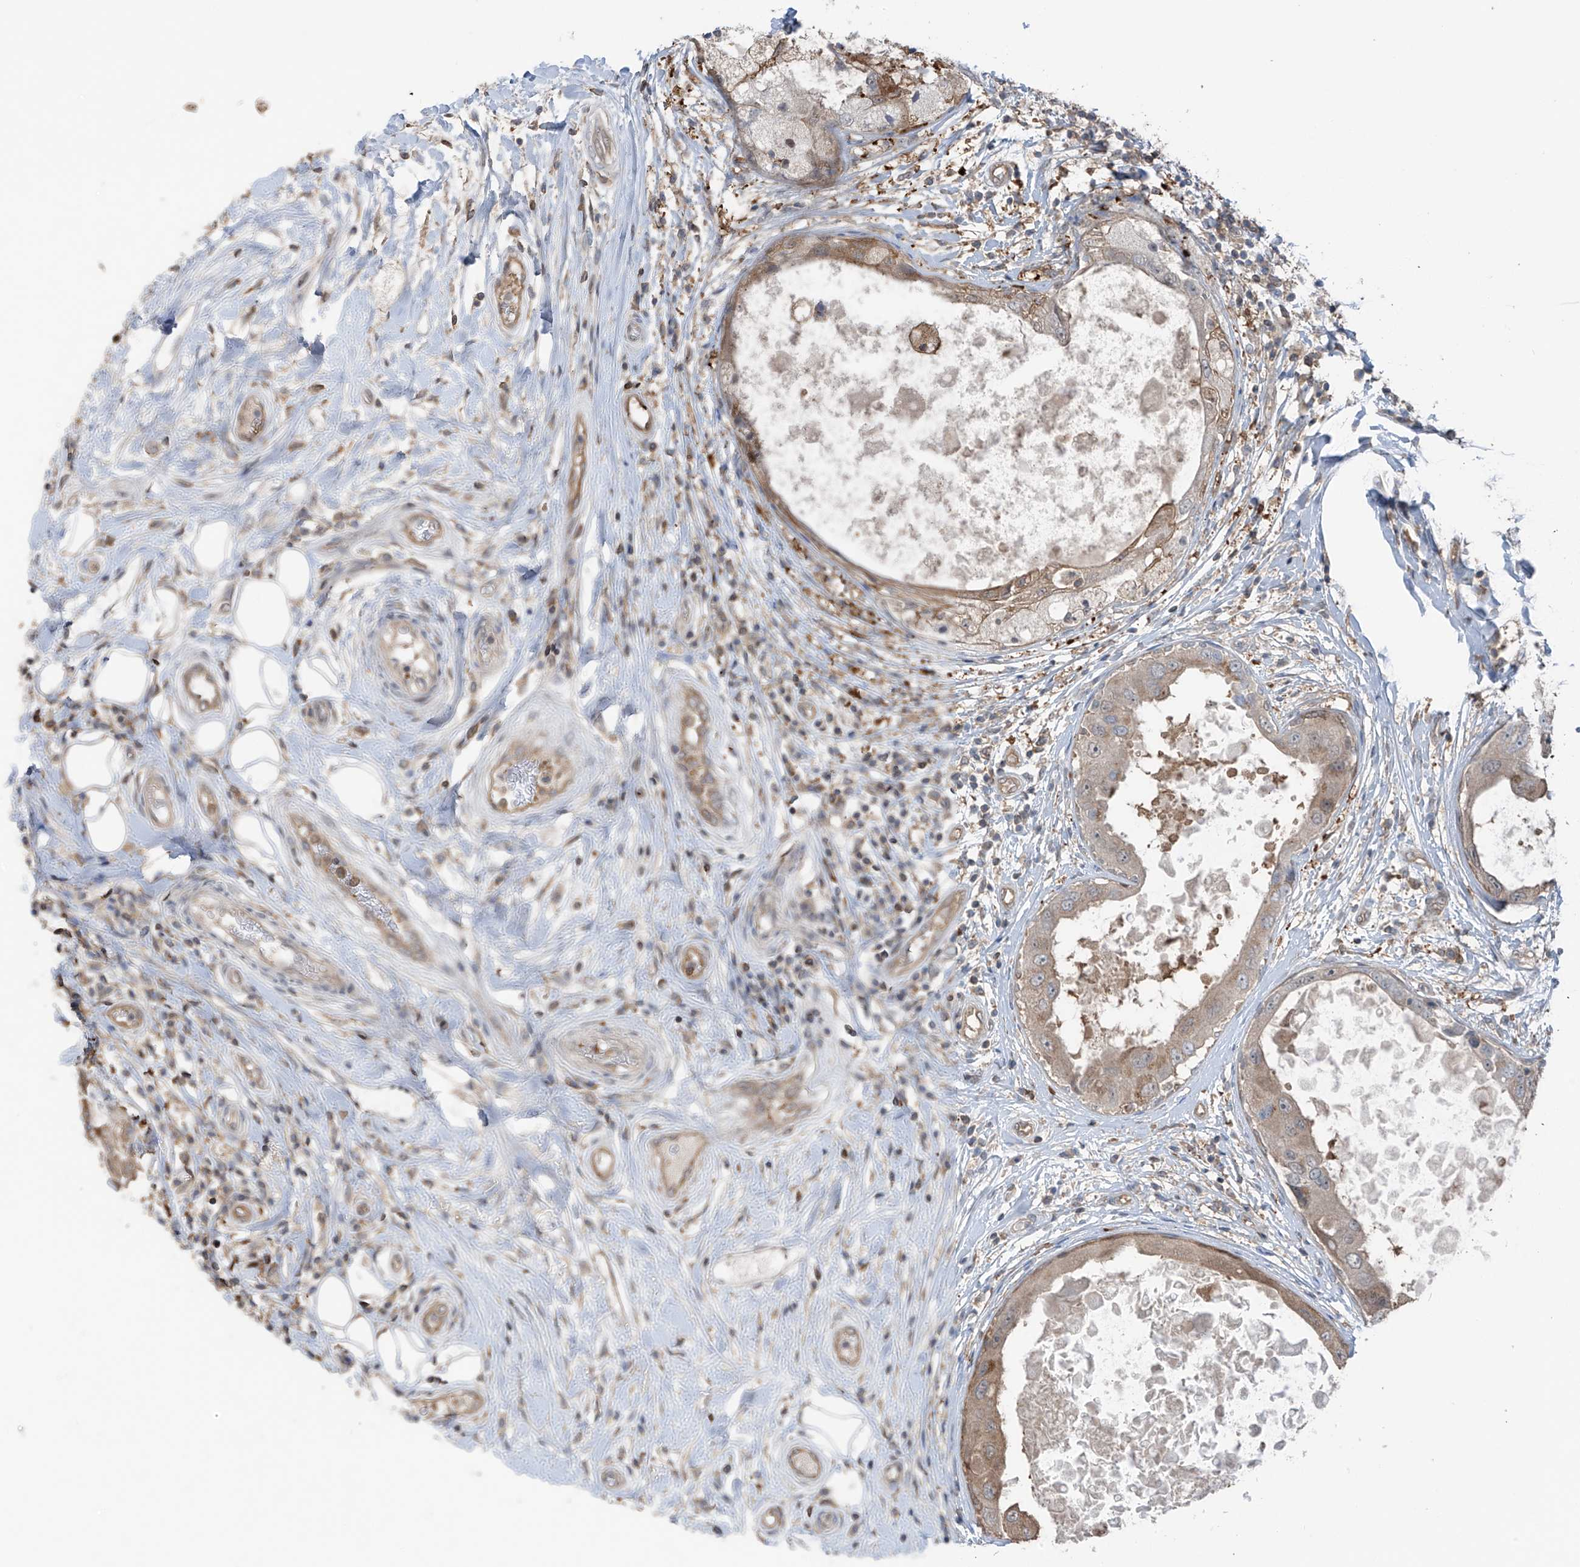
{"staining": {"intensity": "weak", "quantity": ">75%", "location": "cytoplasmic/membranous"}, "tissue": "breast cancer", "cell_type": "Tumor cells", "image_type": "cancer", "snomed": [{"axis": "morphology", "description": "Duct carcinoma"}, {"axis": "topography", "description": "Breast"}], "caption": "A photomicrograph showing weak cytoplasmic/membranous staining in about >75% of tumor cells in infiltrating ductal carcinoma (breast), as visualized by brown immunohistochemical staining.", "gene": "SAMD3", "patient": {"sex": "female", "age": 27}}